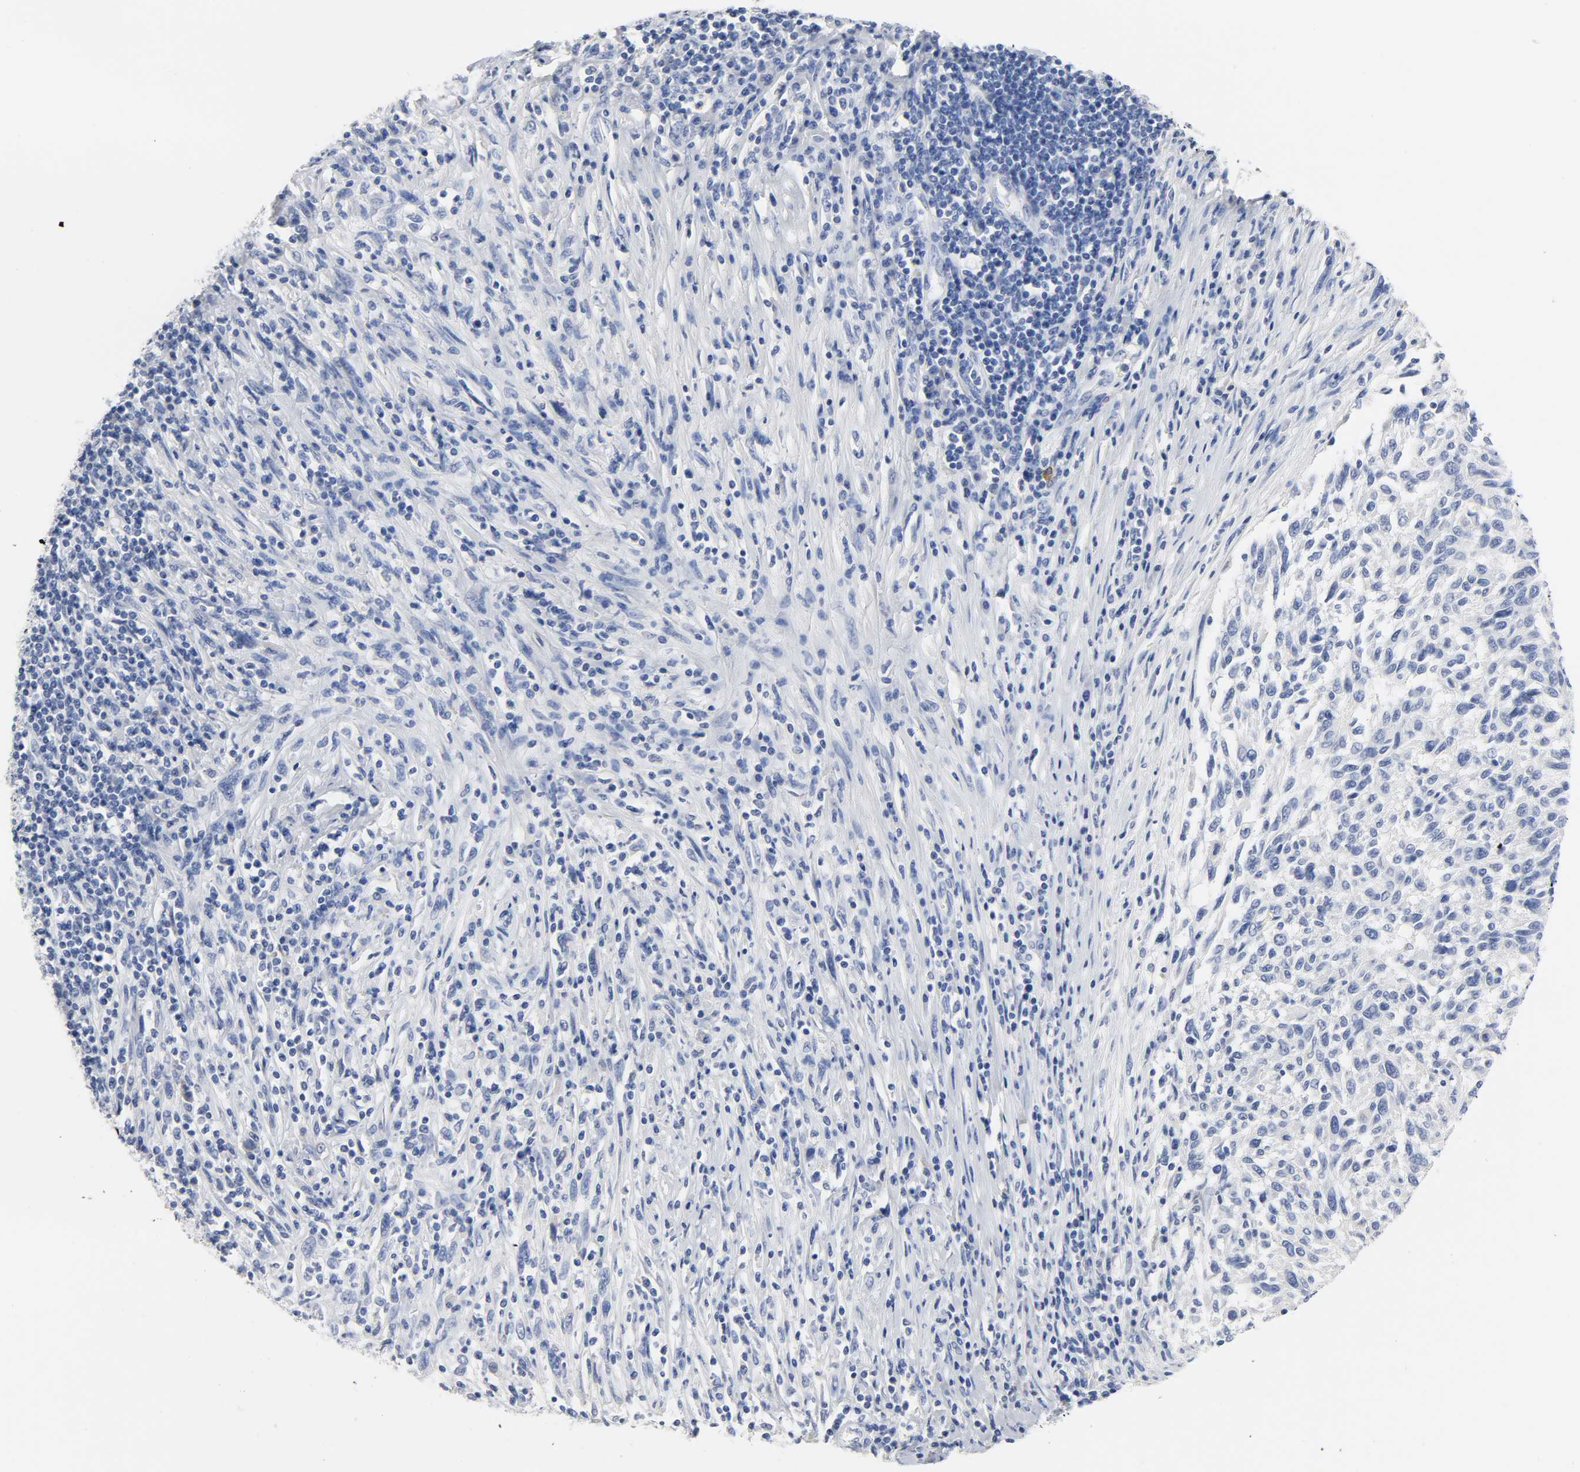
{"staining": {"intensity": "negative", "quantity": "none", "location": "none"}, "tissue": "melanoma", "cell_type": "Tumor cells", "image_type": "cancer", "snomed": [{"axis": "morphology", "description": "Malignant melanoma, Metastatic site"}, {"axis": "topography", "description": "Lymph node"}], "caption": "This histopathology image is of malignant melanoma (metastatic site) stained with IHC to label a protein in brown with the nuclei are counter-stained blue. There is no positivity in tumor cells.", "gene": "ACP3", "patient": {"sex": "male", "age": 61}}